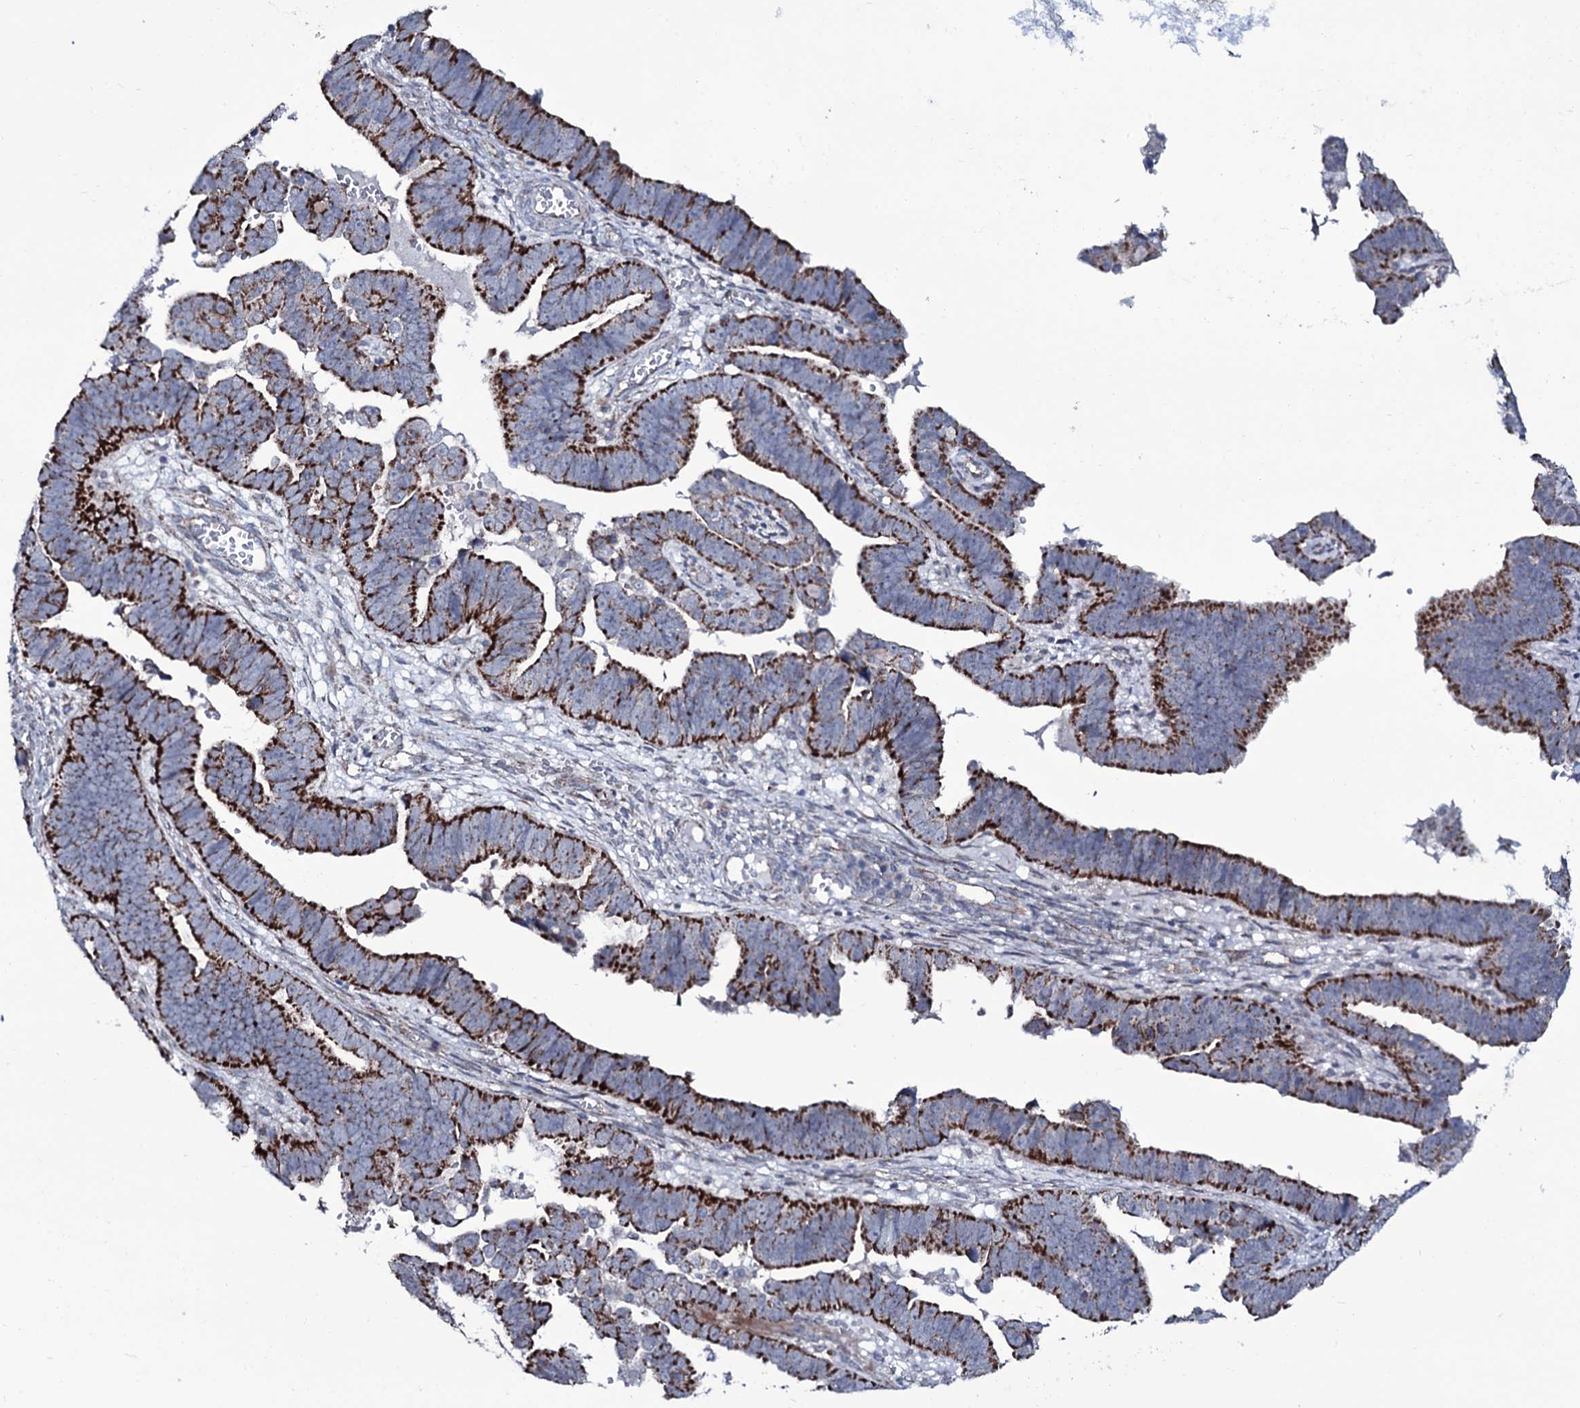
{"staining": {"intensity": "strong", "quantity": ">75%", "location": "cytoplasmic/membranous"}, "tissue": "endometrial cancer", "cell_type": "Tumor cells", "image_type": "cancer", "snomed": [{"axis": "morphology", "description": "Adenocarcinoma, NOS"}, {"axis": "topography", "description": "Endometrium"}], "caption": "Approximately >75% of tumor cells in endometrial cancer demonstrate strong cytoplasmic/membranous protein staining as visualized by brown immunohistochemical staining.", "gene": "WIPF3", "patient": {"sex": "female", "age": 75}}